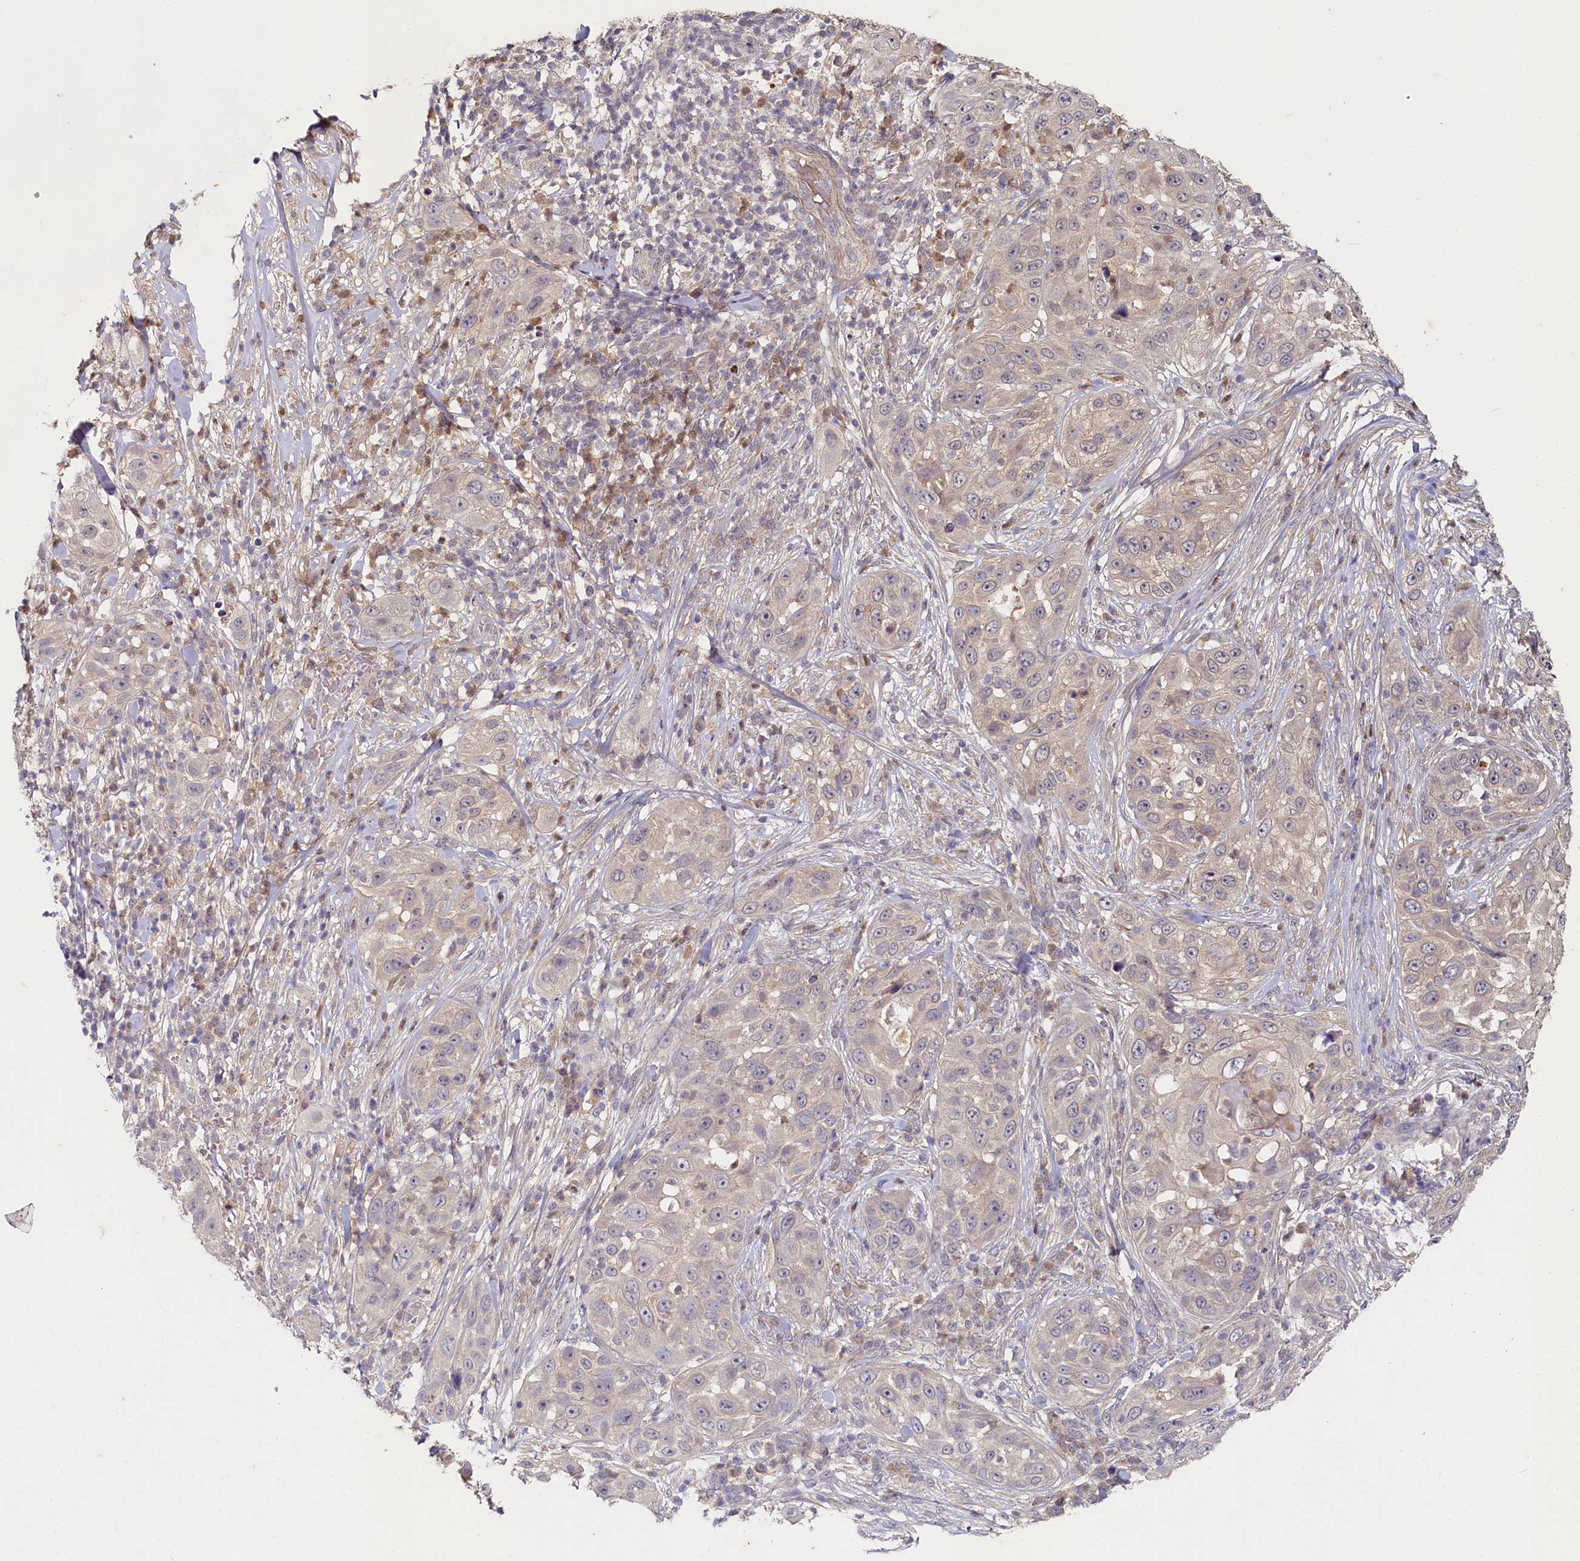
{"staining": {"intensity": "weak", "quantity": "<25%", "location": "cytoplasmic/membranous"}, "tissue": "skin cancer", "cell_type": "Tumor cells", "image_type": "cancer", "snomed": [{"axis": "morphology", "description": "Squamous cell carcinoma, NOS"}, {"axis": "topography", "description": "Skin"}], "caption": "Immunohistochemical staining of skin squamous cell carcinoma exhibits no significant positivity in tumor cells. Brightfield microscopy of immunohistochemistry (IHC) stained with DAB (brown) and hematoxylin (blue), captured at high magnification.", "gene": "HERC3", "patient": {"sex": "female", "age": 44}}